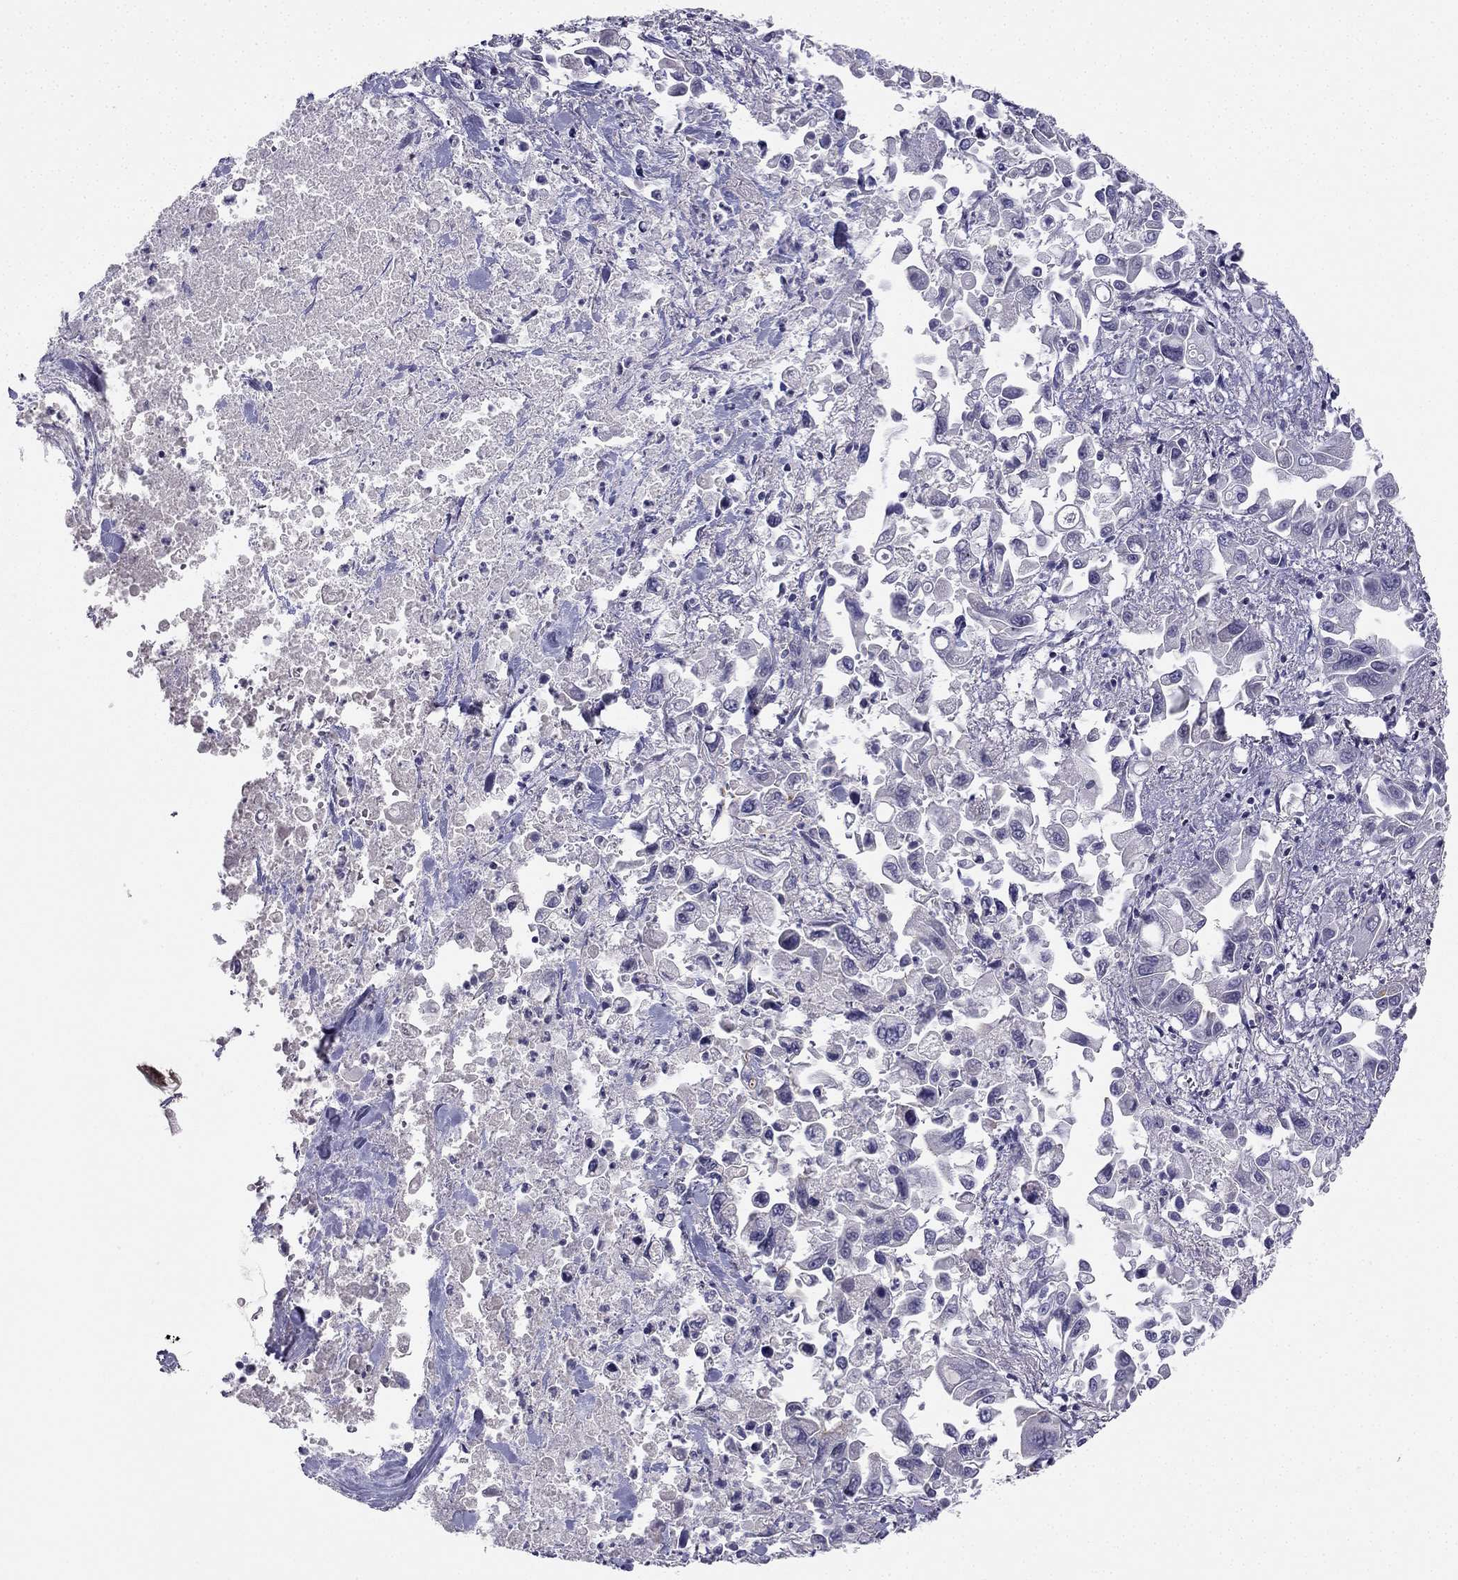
{"staining": {"intensity": "negative", "quantity": "none", "location": "none"}, "tissue": "pancreatic cancer", "cell_type": "Tumor cells", "image_type": "cancer", "snomed": [{"axis": "morphology", "description": "Adenocarcinoma, NOS"}, {"axis": "topography", "description": "Pancreas"}], "caption": "The photomicrograph displays no staining of tumor cells in pancreatic cancer.", "gene": "CHST8", "patient": {"sex": "female", "age": 83}}